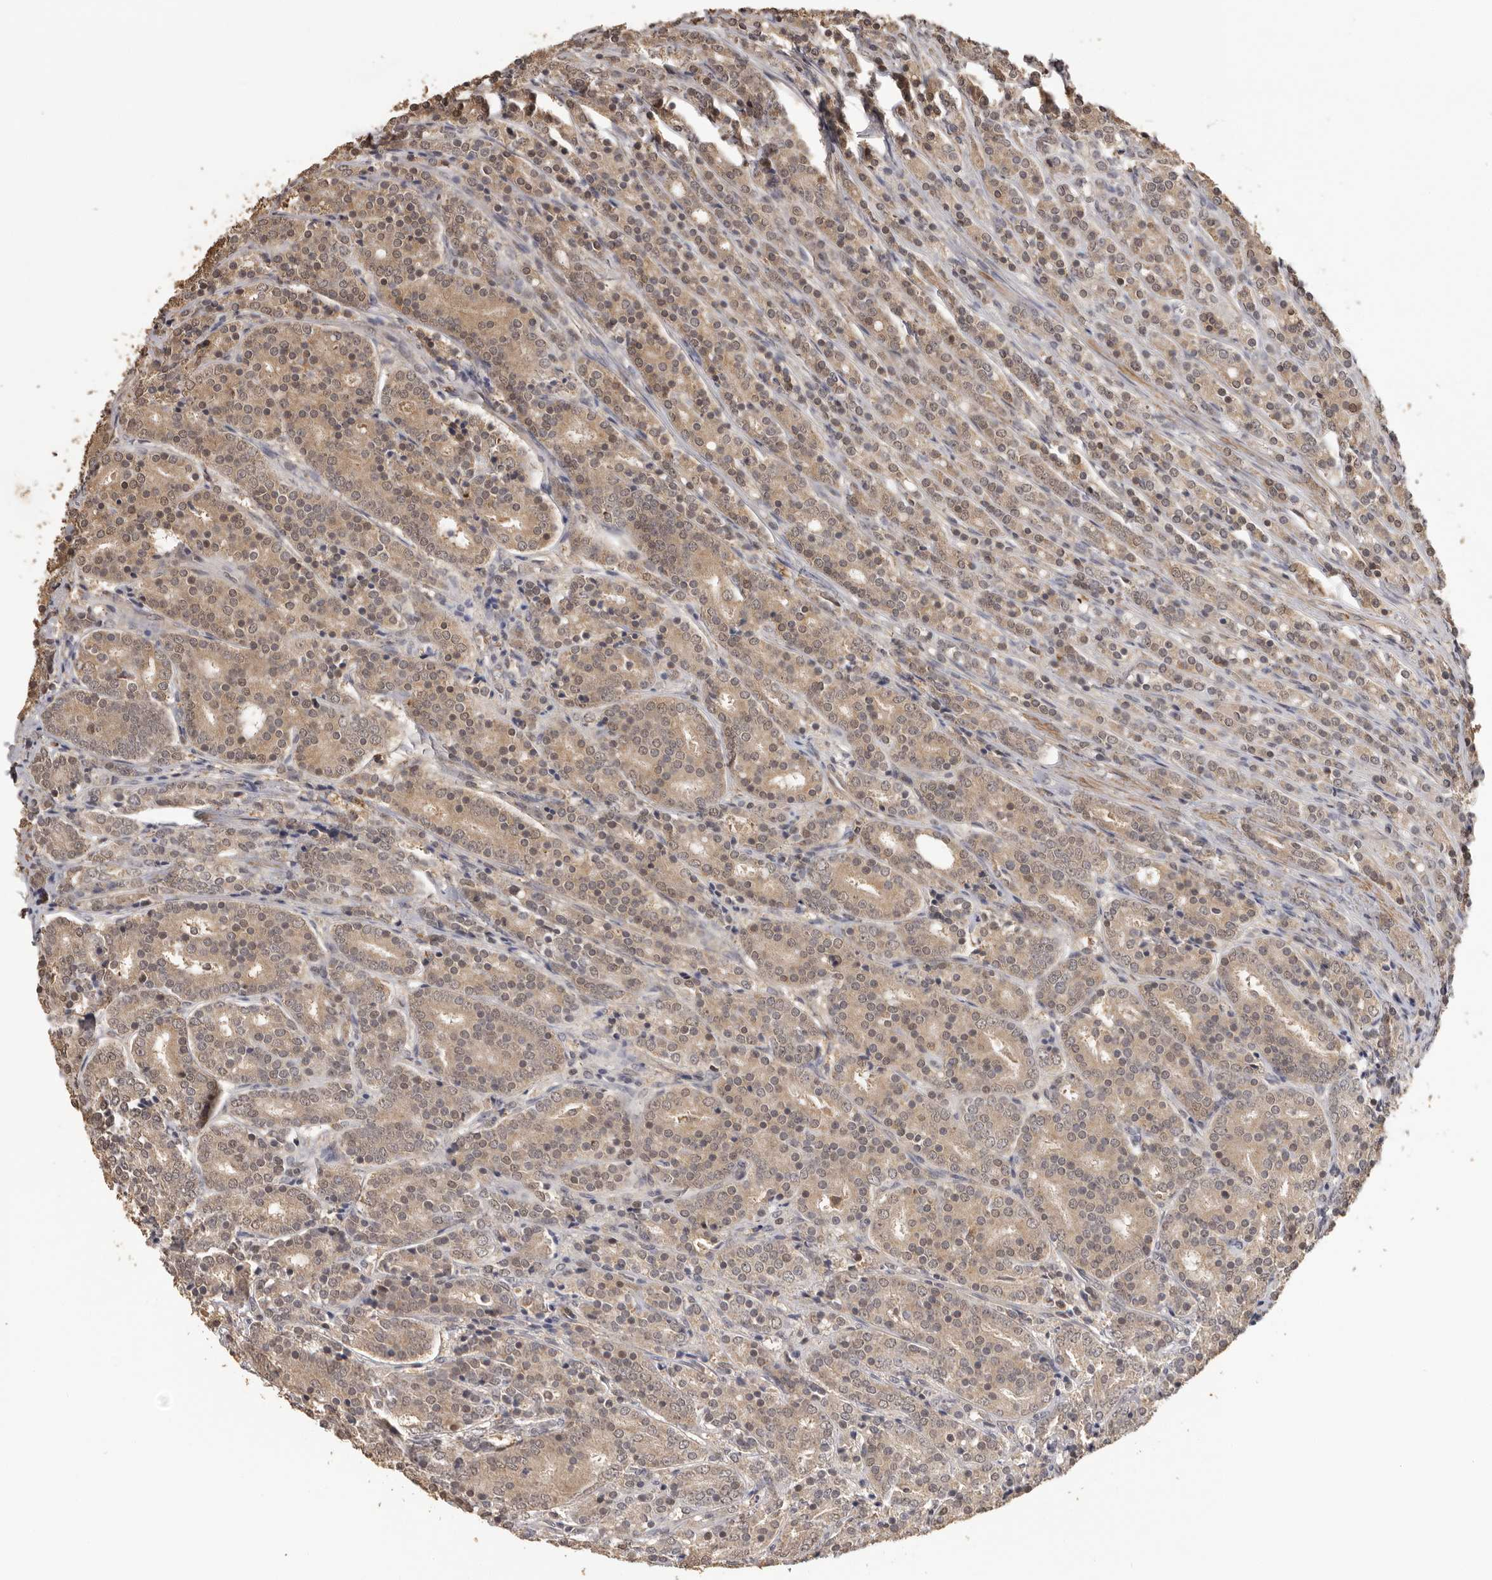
{"staining": {"intensity": "moderate", "quantity": ">75%", "location": "cytoplasmic/membranous,nuclear"}, "tissue": "prostate cancer", "cell_type": "Tumor cells", "image_type": "cancer", "snomed": [{"axis": "morphology", "description": "Adenocarcinoma, High grade"}, {"axis": "topography", "description": "Prostate"}], "caption": "A high-resolution micrograph shows immunohistochemistry (IHC) staining of prostate cancer (high-grade adenocarcinoma), which displays moderate cytoplasmic/membranous and nuclear staining in approximately >75% of tumor cells. (IHC, brightfield microscopy, high magnification).", "gene": "KIF2B", "patient": {"sex": "male", "age": 62}}